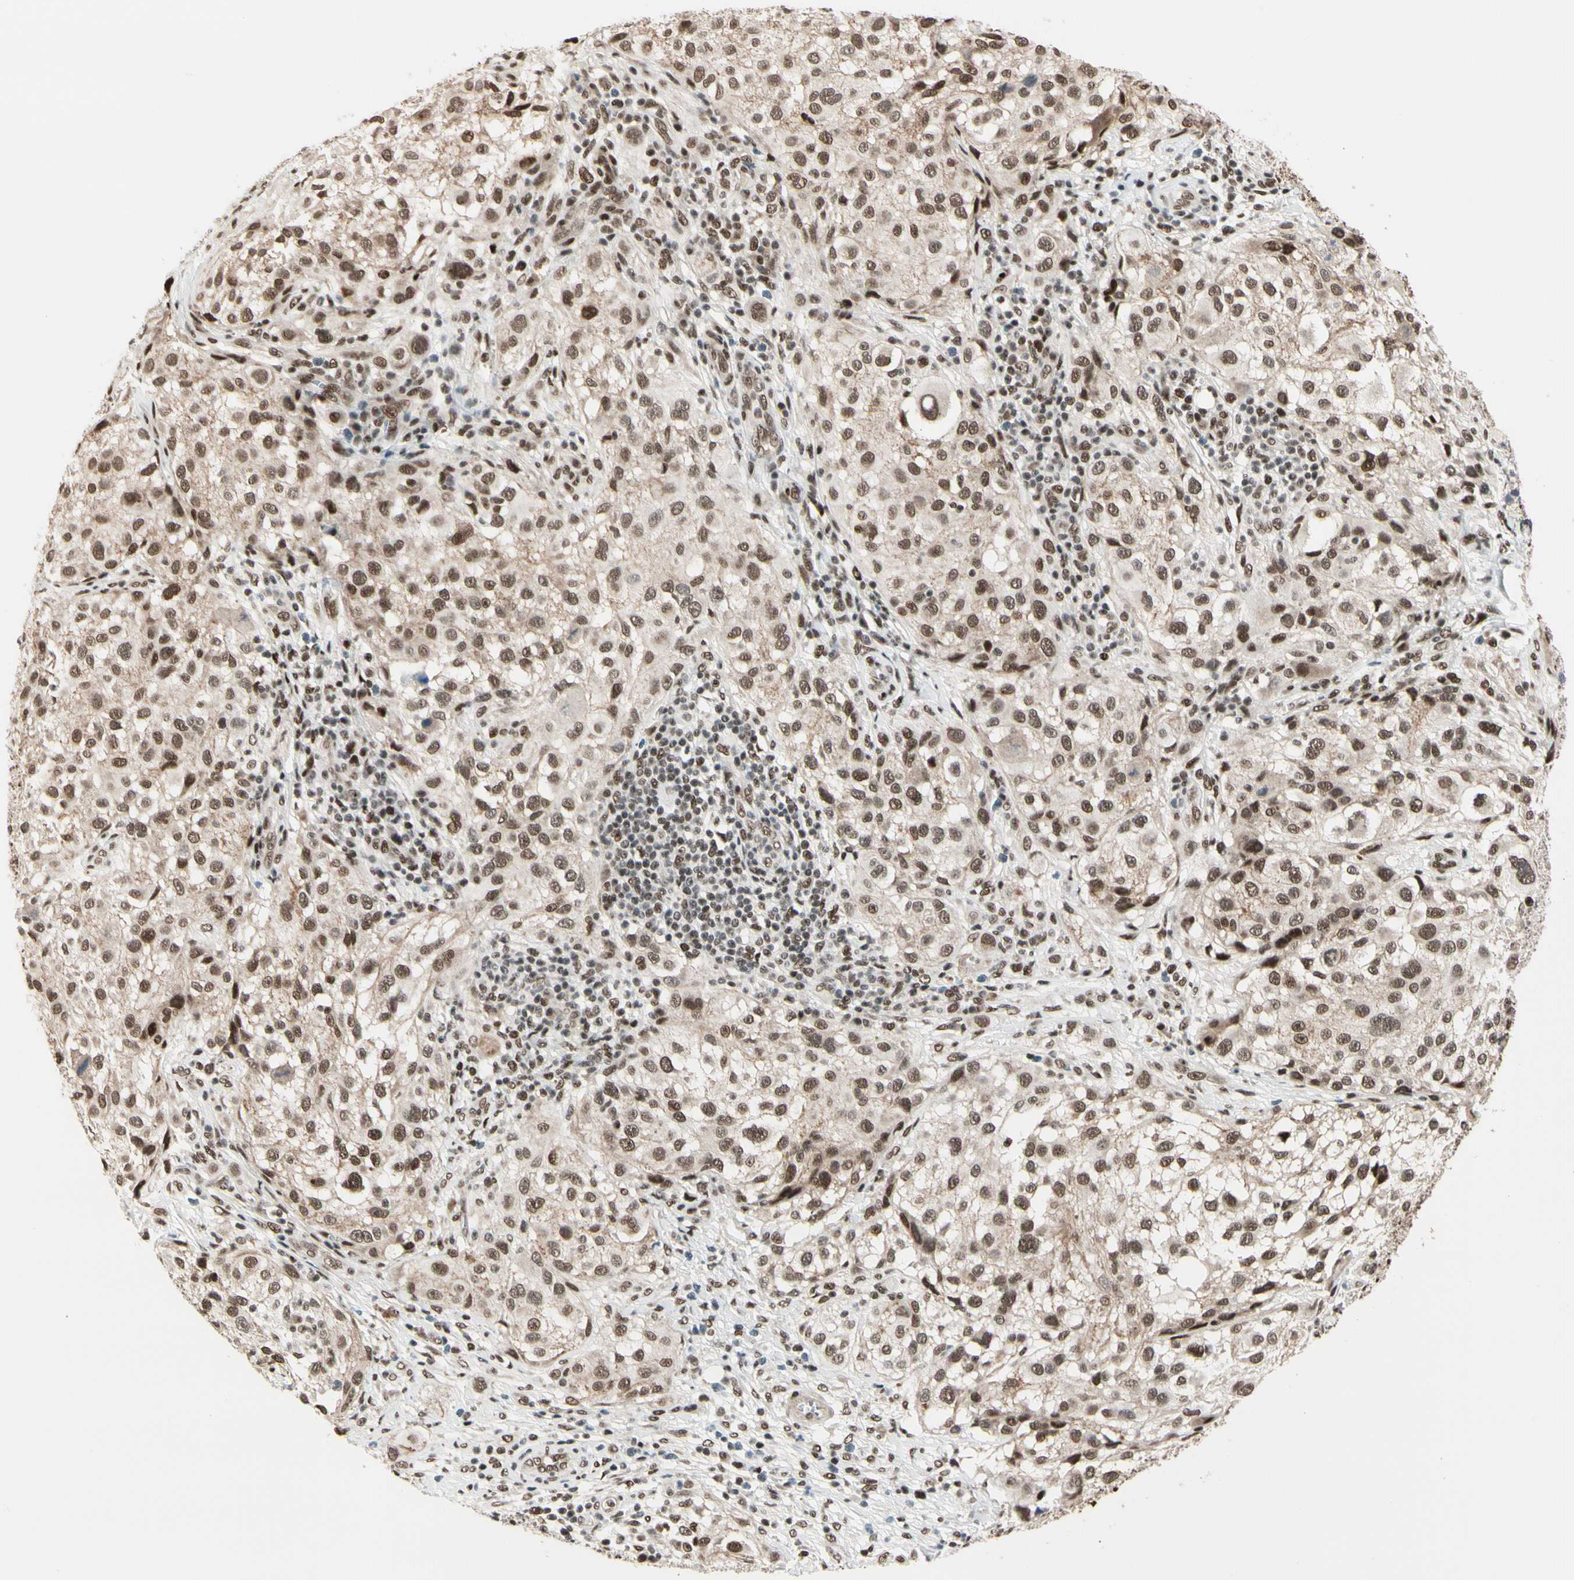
{"staining": {"intensity": "moderate", "quantity": ">75%", "location": "cytoplasmic/membranous,nuclear"}, "tissue": "melanoma", "cell_type": "Tumor cells", "image_type": "cancer", "snomed": [{"axis": "morphology", "description": "Necrosis, NOS"}, {"axis": "morphology", "description": "Malignant melanoma, NOS"}, {"axis": "topography", "description": "Skin"}], "caption": "DAB immunohistochemical staining of human malignant melanoma demonstrates moderate cytoplasmic/membranous and nuclear protein expression in approximately >75% of tumor cells.", "gene": "CHAMP1", "patient": {"sex": "female", "age": 87}}